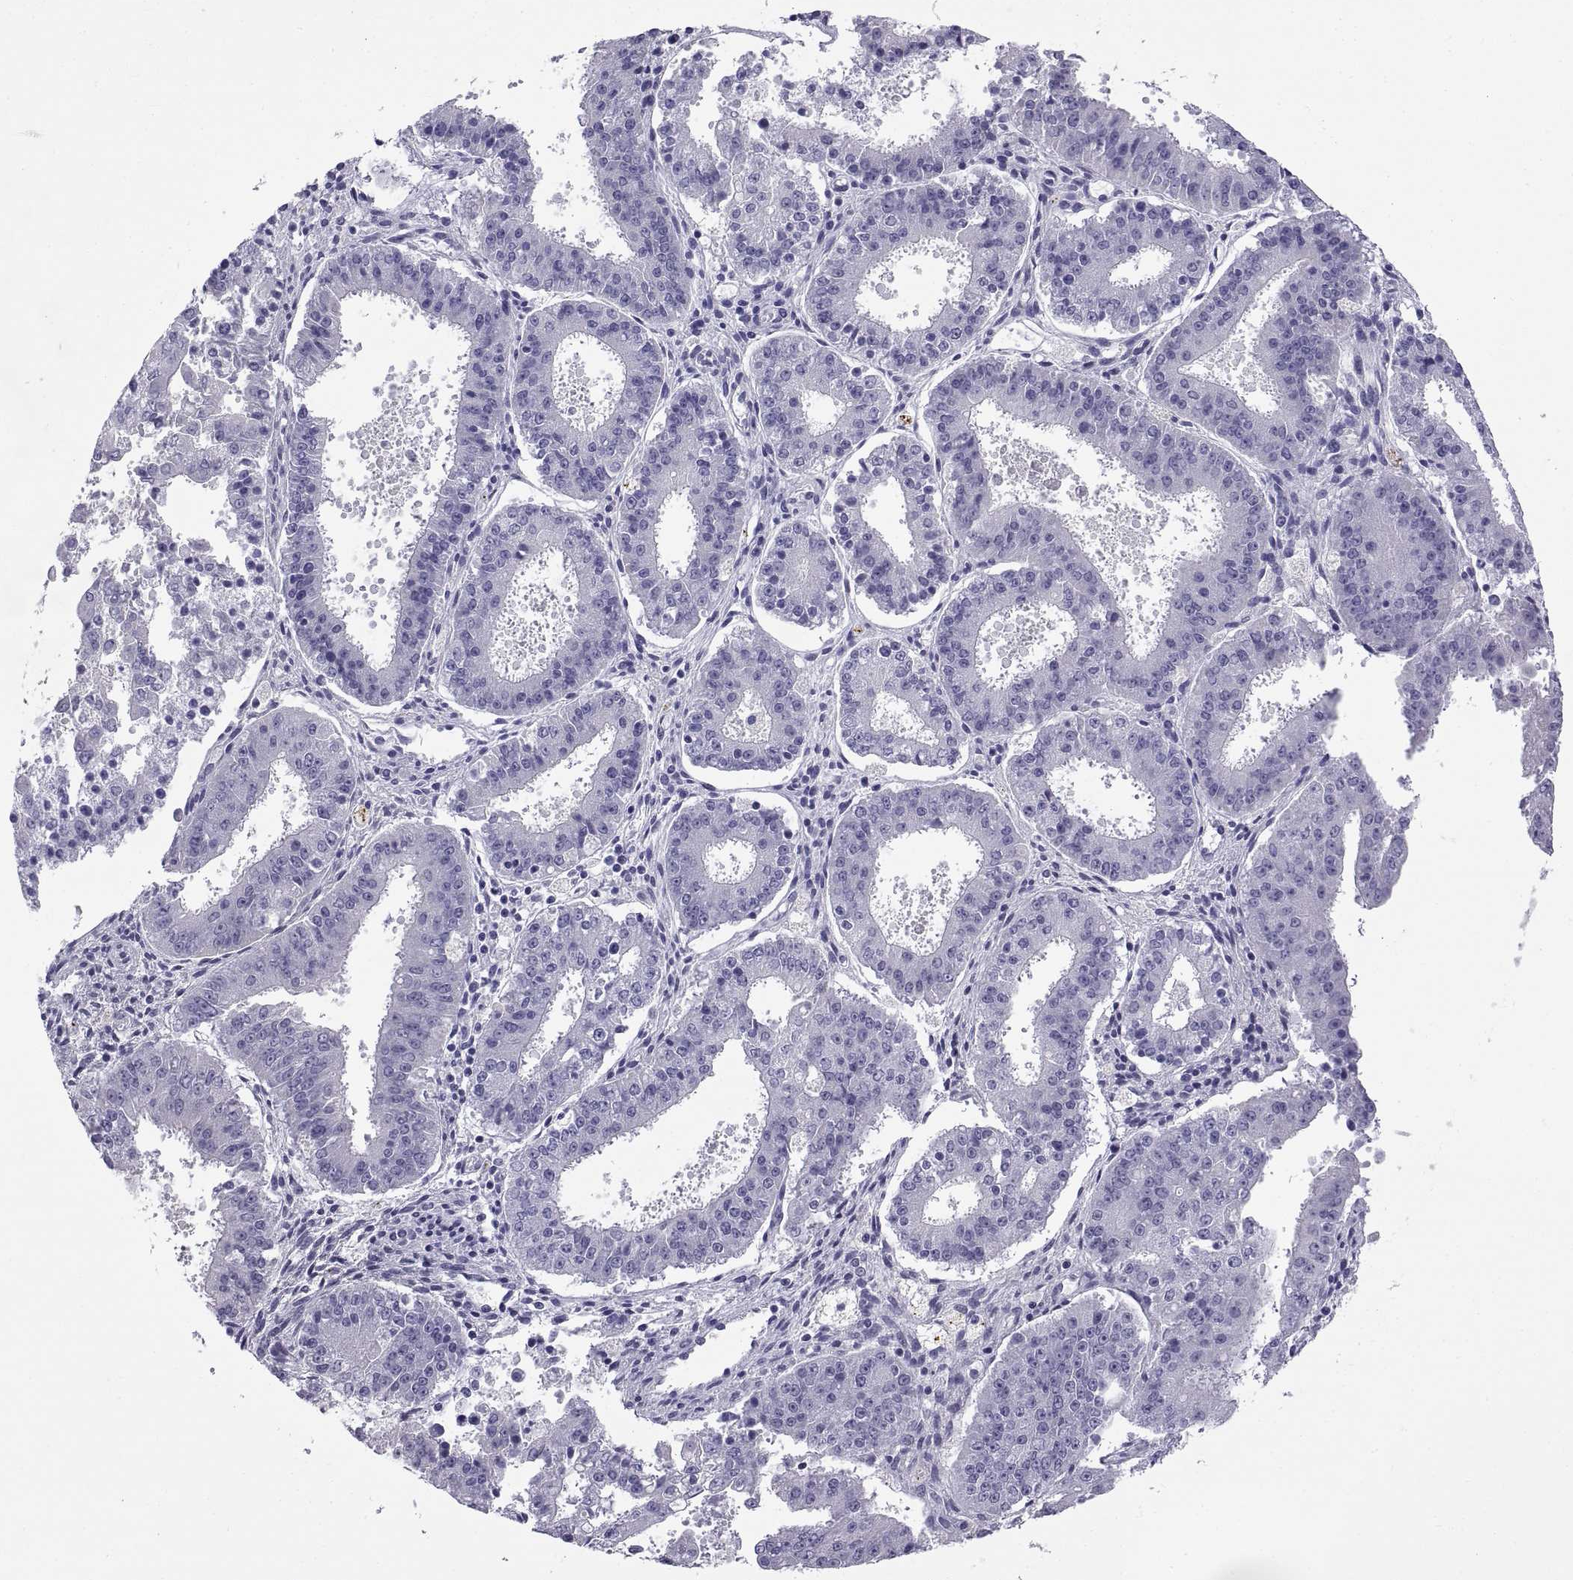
{"staining": {"intensity": "negative", "quantity": "none", "location": "none"}, "tissue": "ovarian cancer", "cell_type": "Tumor cells", "image_type": "cancer", "snomed": [{"axis": "morphology", "description": "Carcinoma, endometroid"}, {"axis": "topography", "description": "Ovary"}], "caption": "Human ovarian cancer stained for a protein using IHC shows no staining in tumor cells.", "gene": "SPDYE1", "patient": {"sex": "female", "age": 42}}